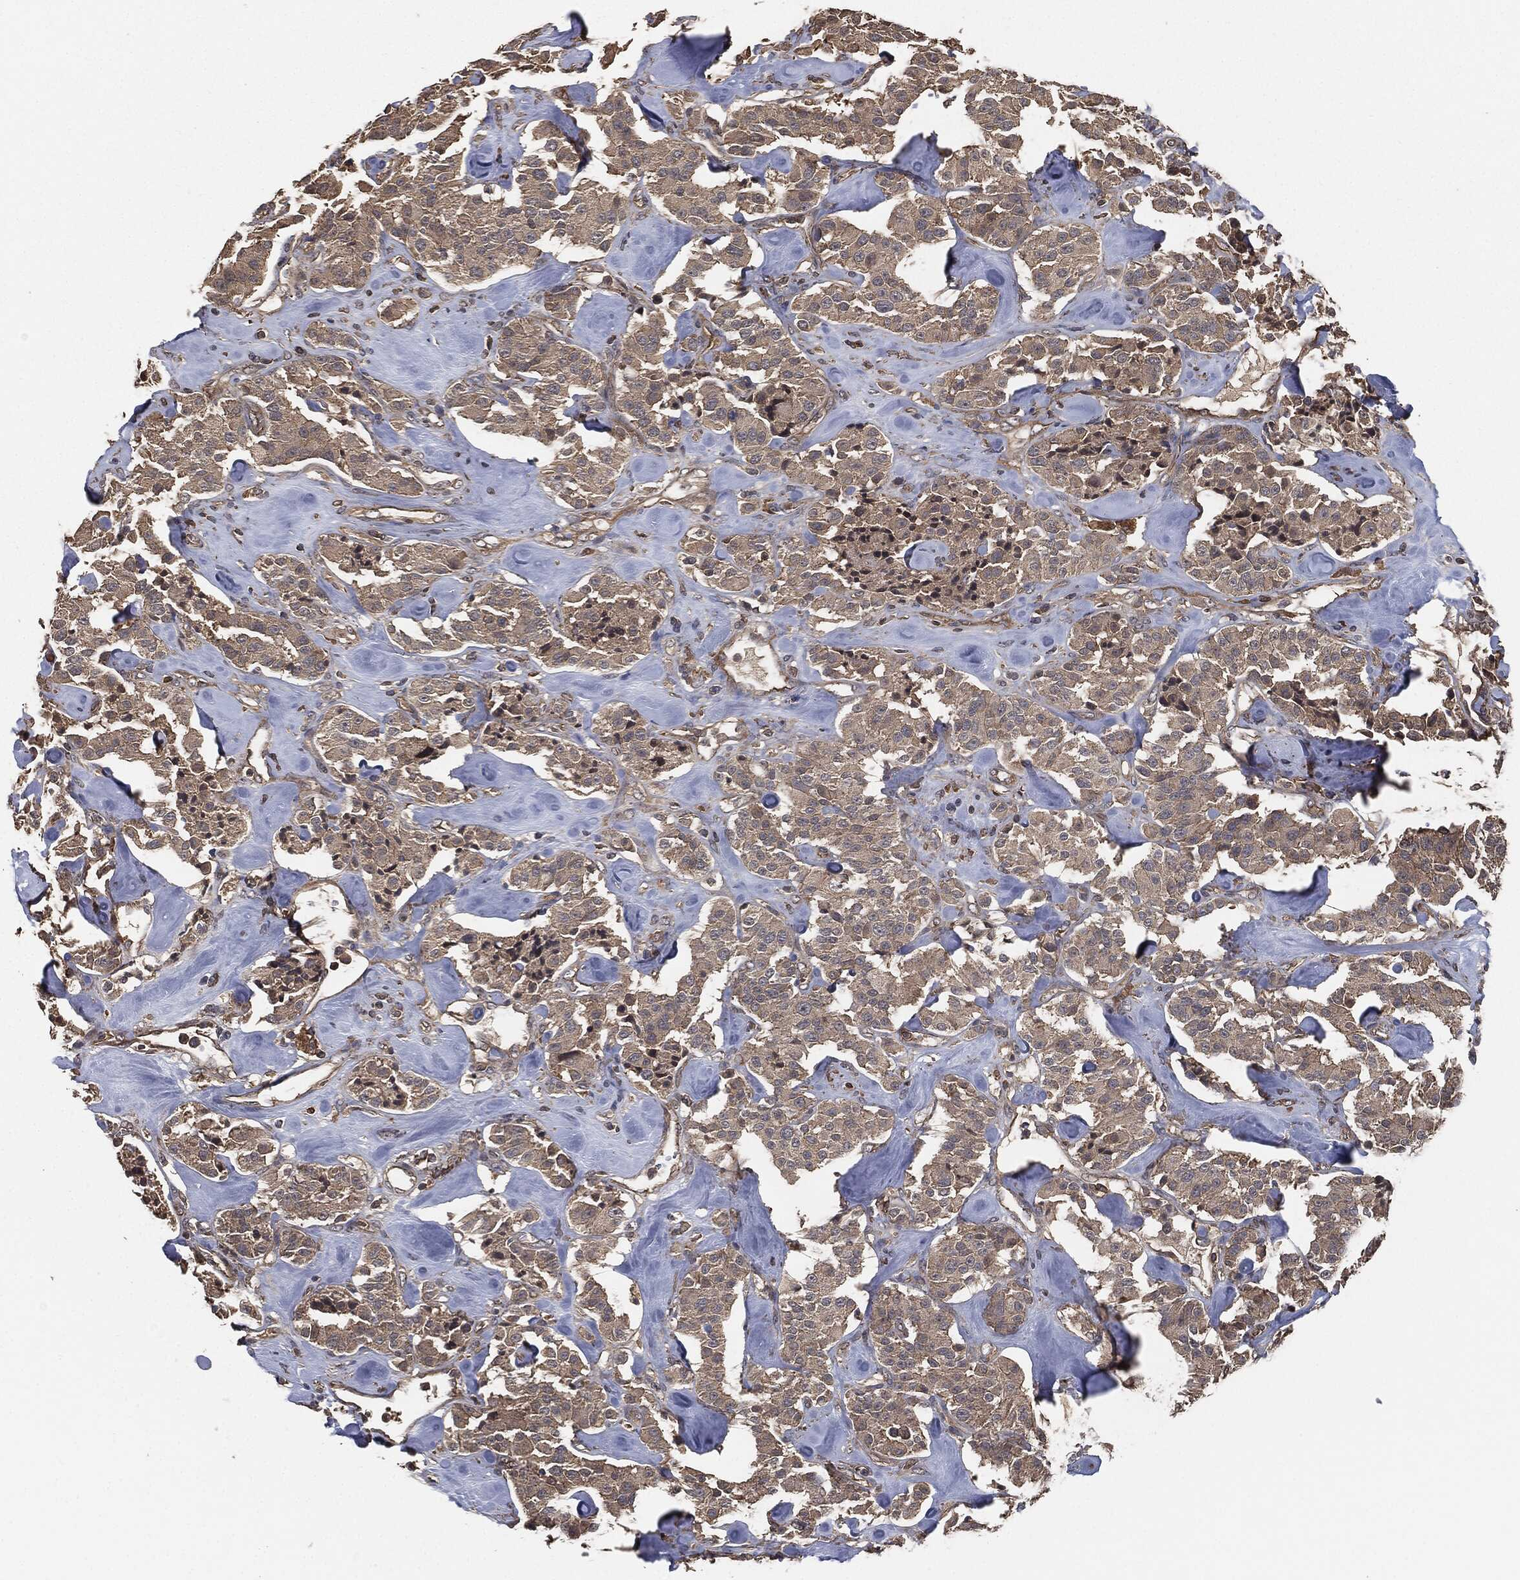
{"staining": {"intensity": "weak", "quantity": ">75%", "location": "cytoplasmic/membranous"}, "tissue": "carcinoid", "cell_type": "Tumor cells", "image_type": "cancer", "snomed": [{"axis": "morphology", "description": "Carcinoid, malignant, NOS"}, {"axis": "topography", "description": "Pancreas"}], "caption": "Weak cytoplasmic/membranous protein expression is present in about >75% of tumor cells in malignant carcinoid. (Stains: DAB in brown, nuclei in blue, Microscopy: brightfield microscopy at high magnification).", "gene": "ERBIN", "patient": {"sex": "male", "age": 41}}